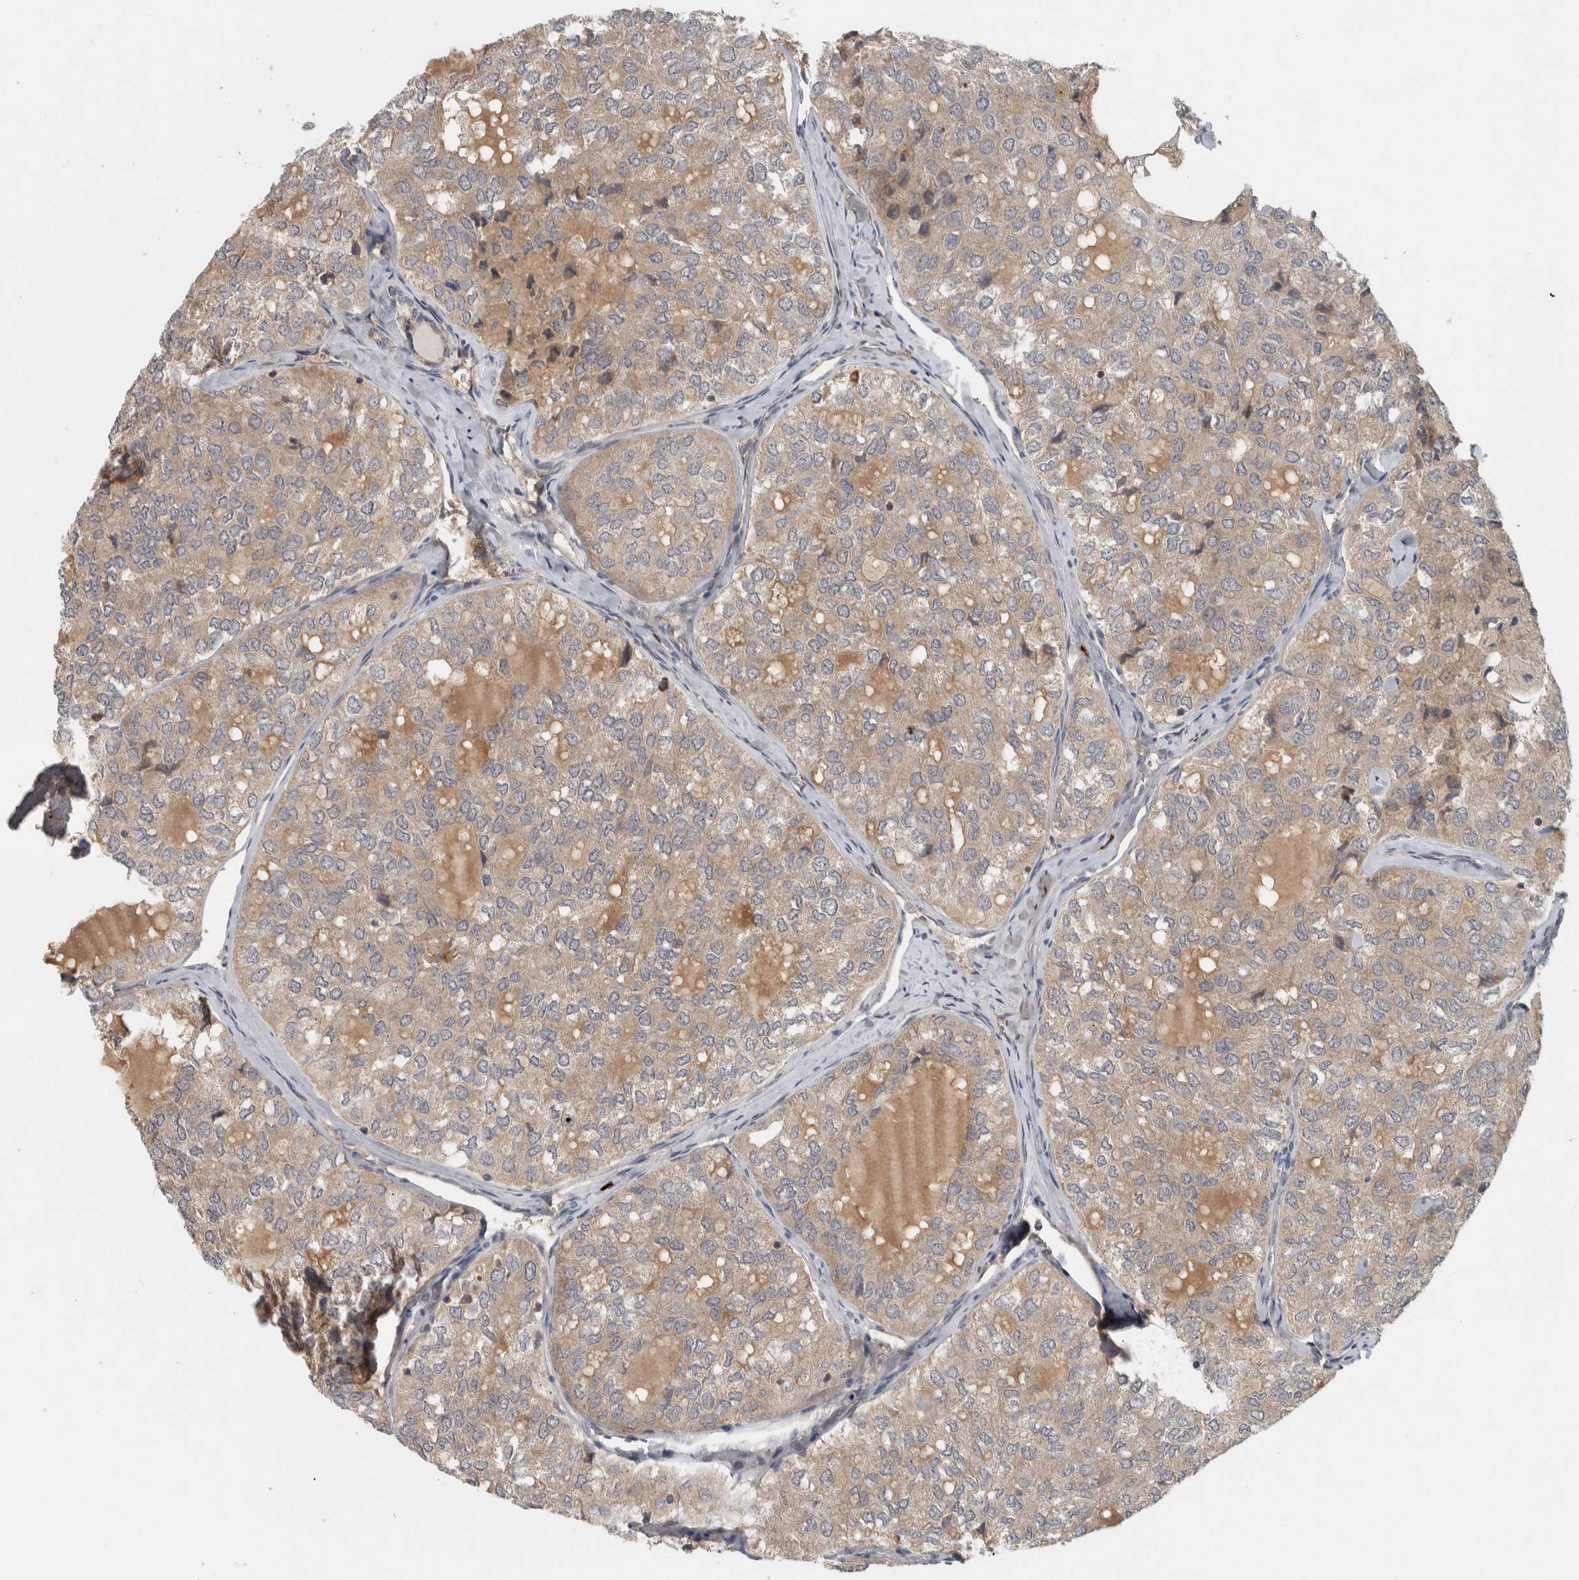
{"staining": {"intensity": "weak", "quantity": ">75%", "location": "cytoplasmic/membranous"}, "tissue": "thyroid cancer", "cell_type": "Tumor cells", "image_type": "cancer", "snomed": [{"axis": "morphology", "description": "Follicular adenoma carcinoma, NOS"}, {"axis": "topography", "description": "Thyroid gland"}], "caption": "Thyroid cancer (follicular adenoma carcinoma) stained with a protein marker shows weak staining in tumor cells.", "gene": "LBHD1", "patient": {"sex": "male", "age": 75}}